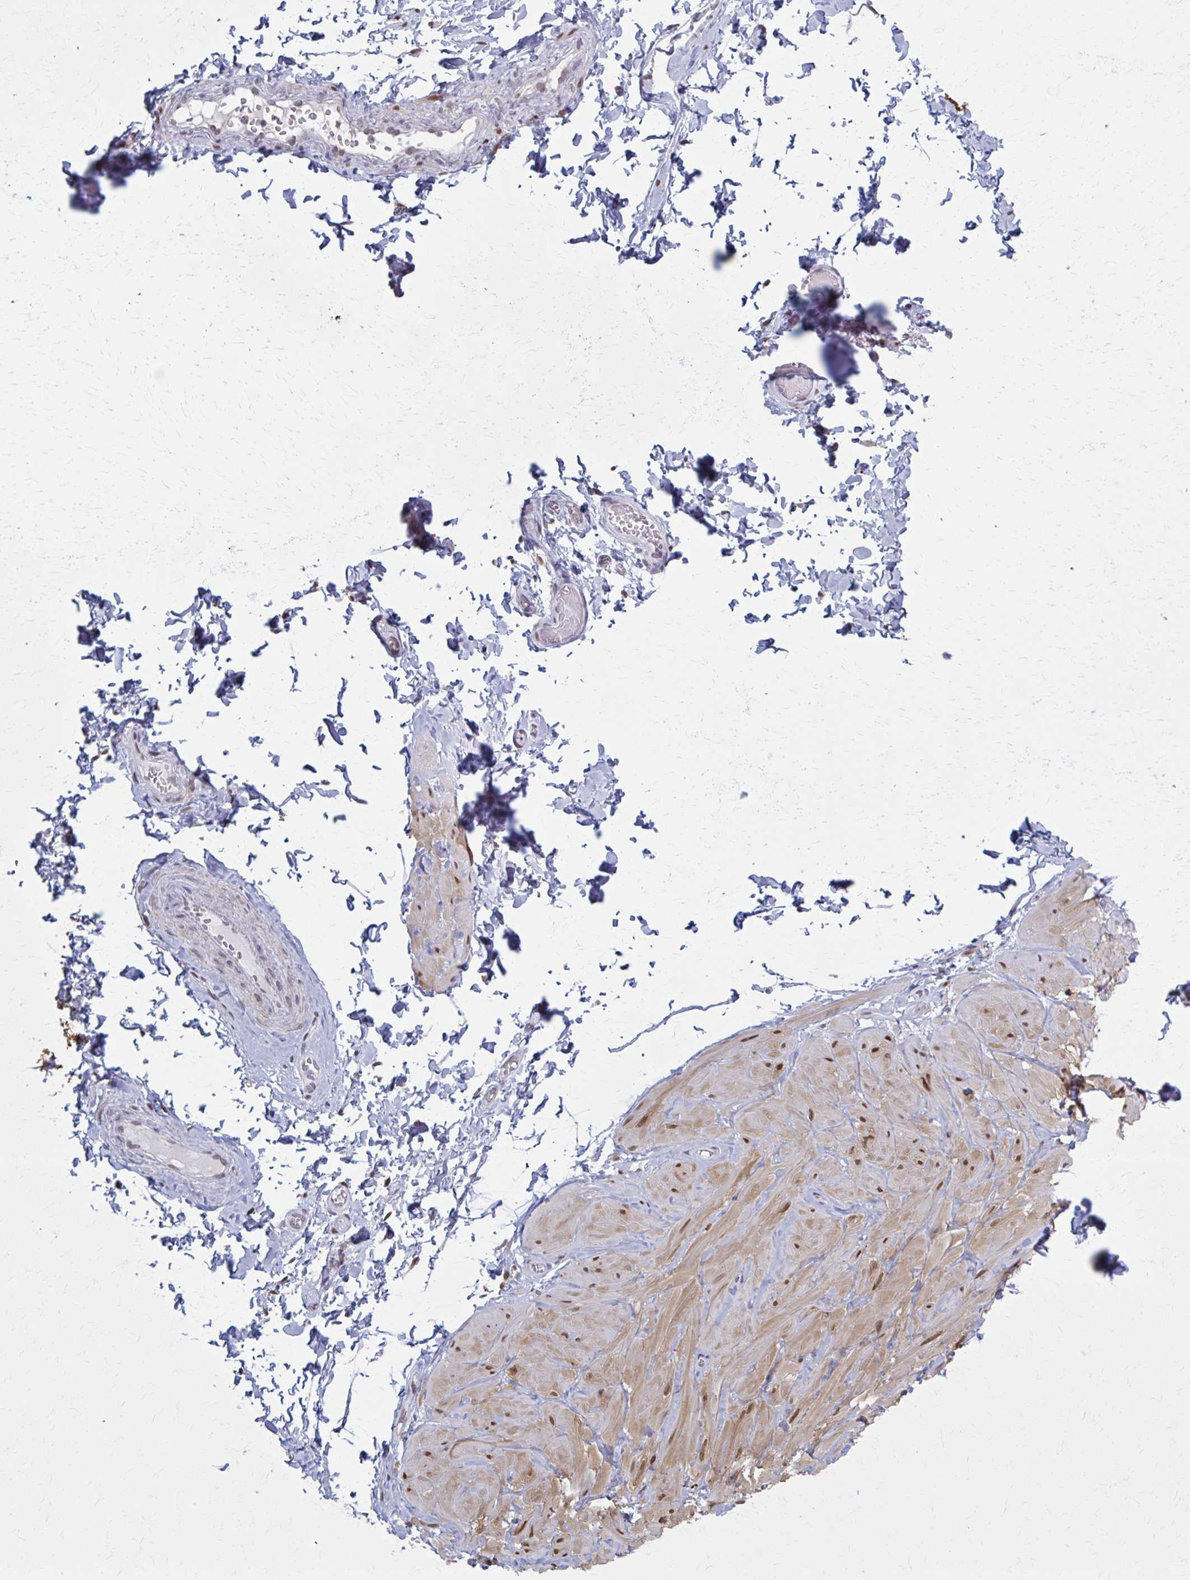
{"staining": {"intensity": "negative", "quantity": "none", "location": "none"}, "tissue": "adipose tissue", "cell_type": "Adipocytes", "image_type": "normal", "snomed": [{"axis": "morphology", "description": "Normal tissue, NOS"}, {"axis": "topography", "description": "Epididymis, spermatic cord, NOS"}, {"axis": "topography", "description": "Epididymis"}, {"axis": "topography", "description": "Peripheral nerve tissue"}], "caption": "The image demonstrates no significant positivity in adipocytes of adipose tissue. The staining was performed using DAB to visualize the protein expression in brown, while the nuclei were stained in blue with hematoxylin (Magnification: 20x).", "gene": "MDH1", "patient": {"sex": "male", "age": 29}}